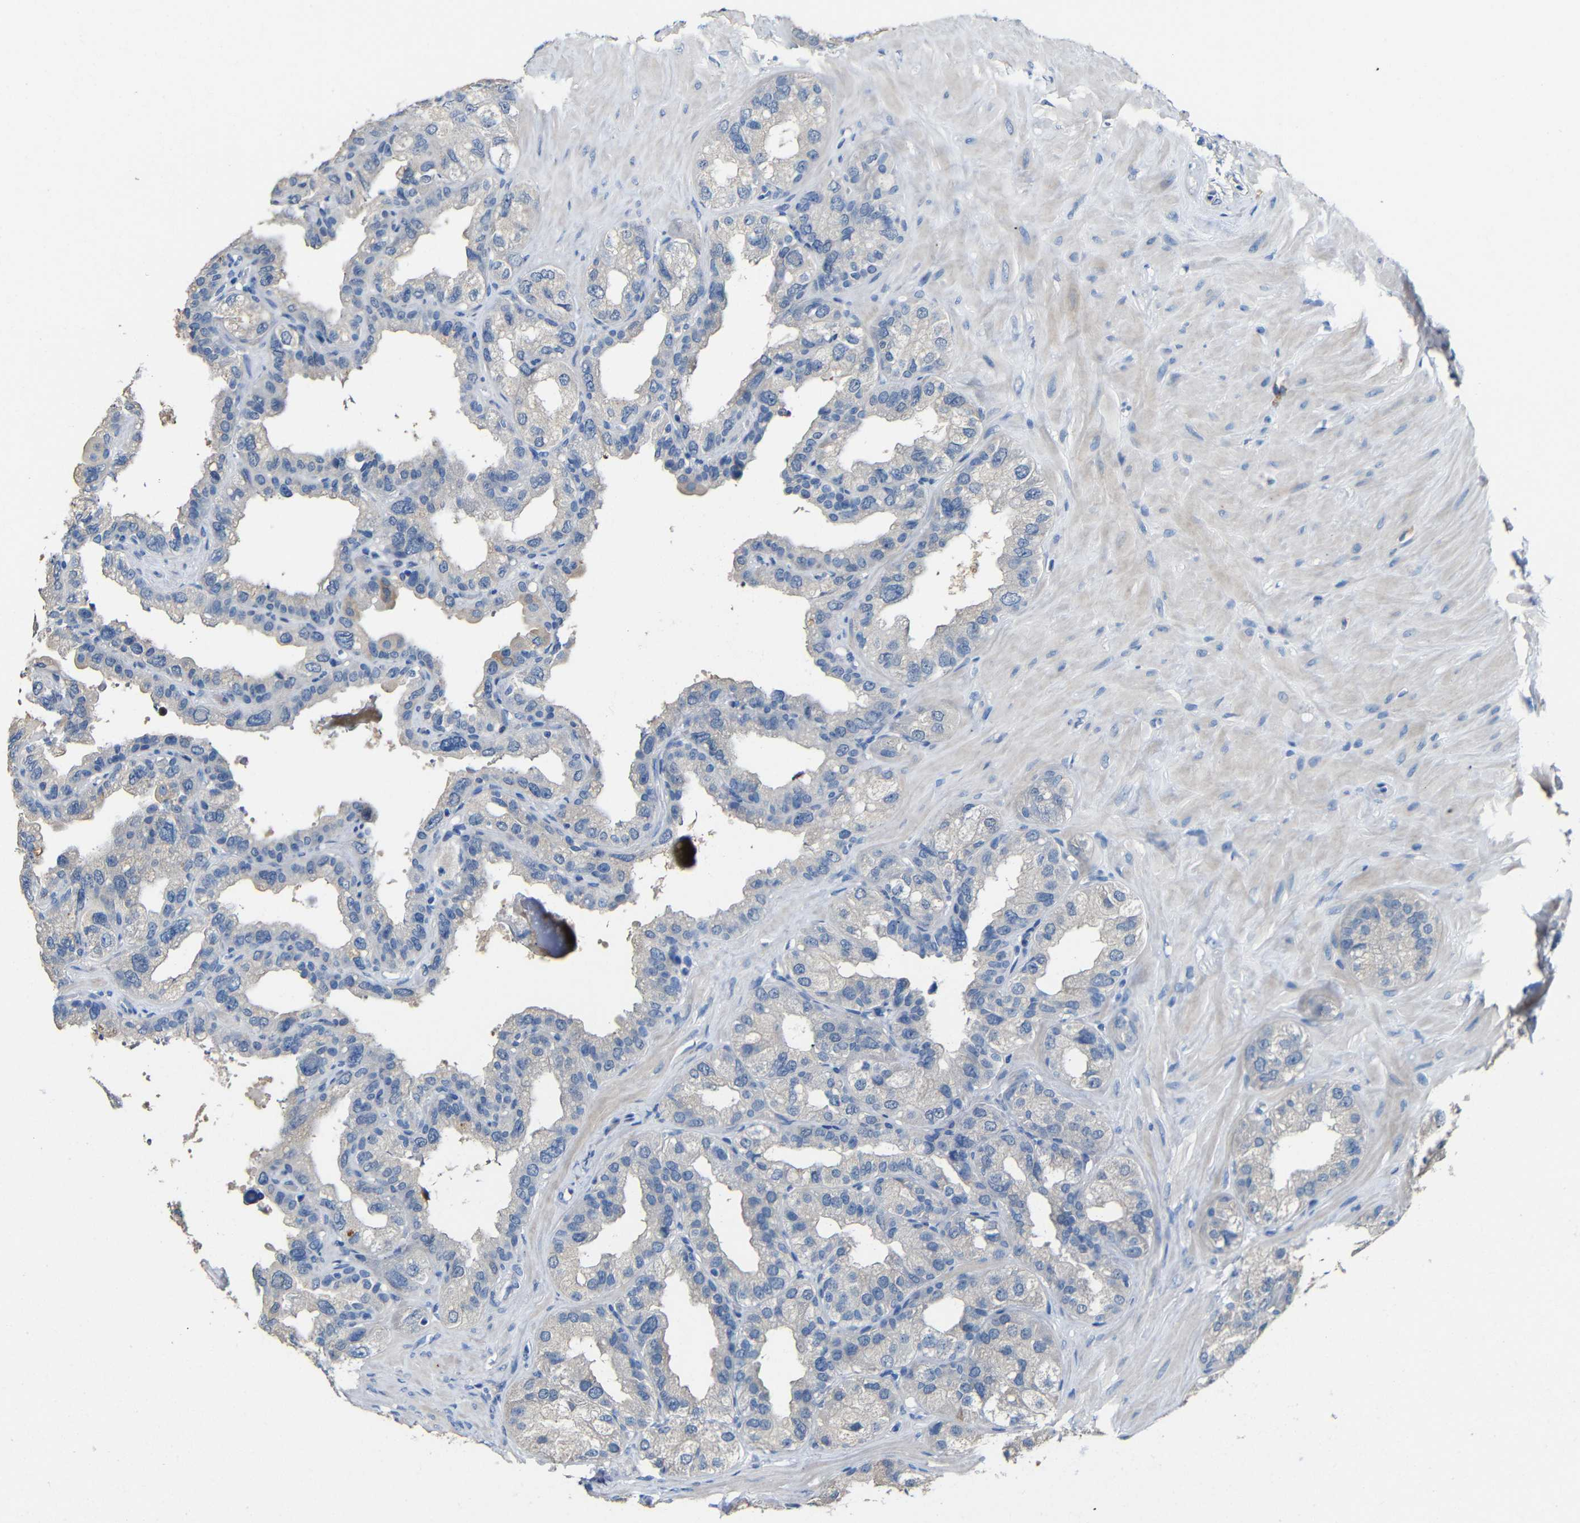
{"staining": {"intensity": "negative", "quantity": "none", "location": "none"}, "tissue": "seminal vesicle", "cell_type": "Glandular cells", "image_type": "normal", "snomed": [{"axis": "morphology", "description": "Normal tissue, NOS"}, {"axis": "topography", "description": "Seminal veicle"}], "caption": "Immunohistochemistry (IHC) histopathology image of benign seminal vesicle: human seminal vesicle stained with DAB shows no significant protein positivity in glandular cells. Brightfield microscopy of immunohistochemistry (IHC) stained with DAB (3,3'-diaminobenzidine) (brown) and hematoxylin (blue), captured at high magnification.", "gene": "ACKR2", "patient": {"sex": "male", "age": 68}}